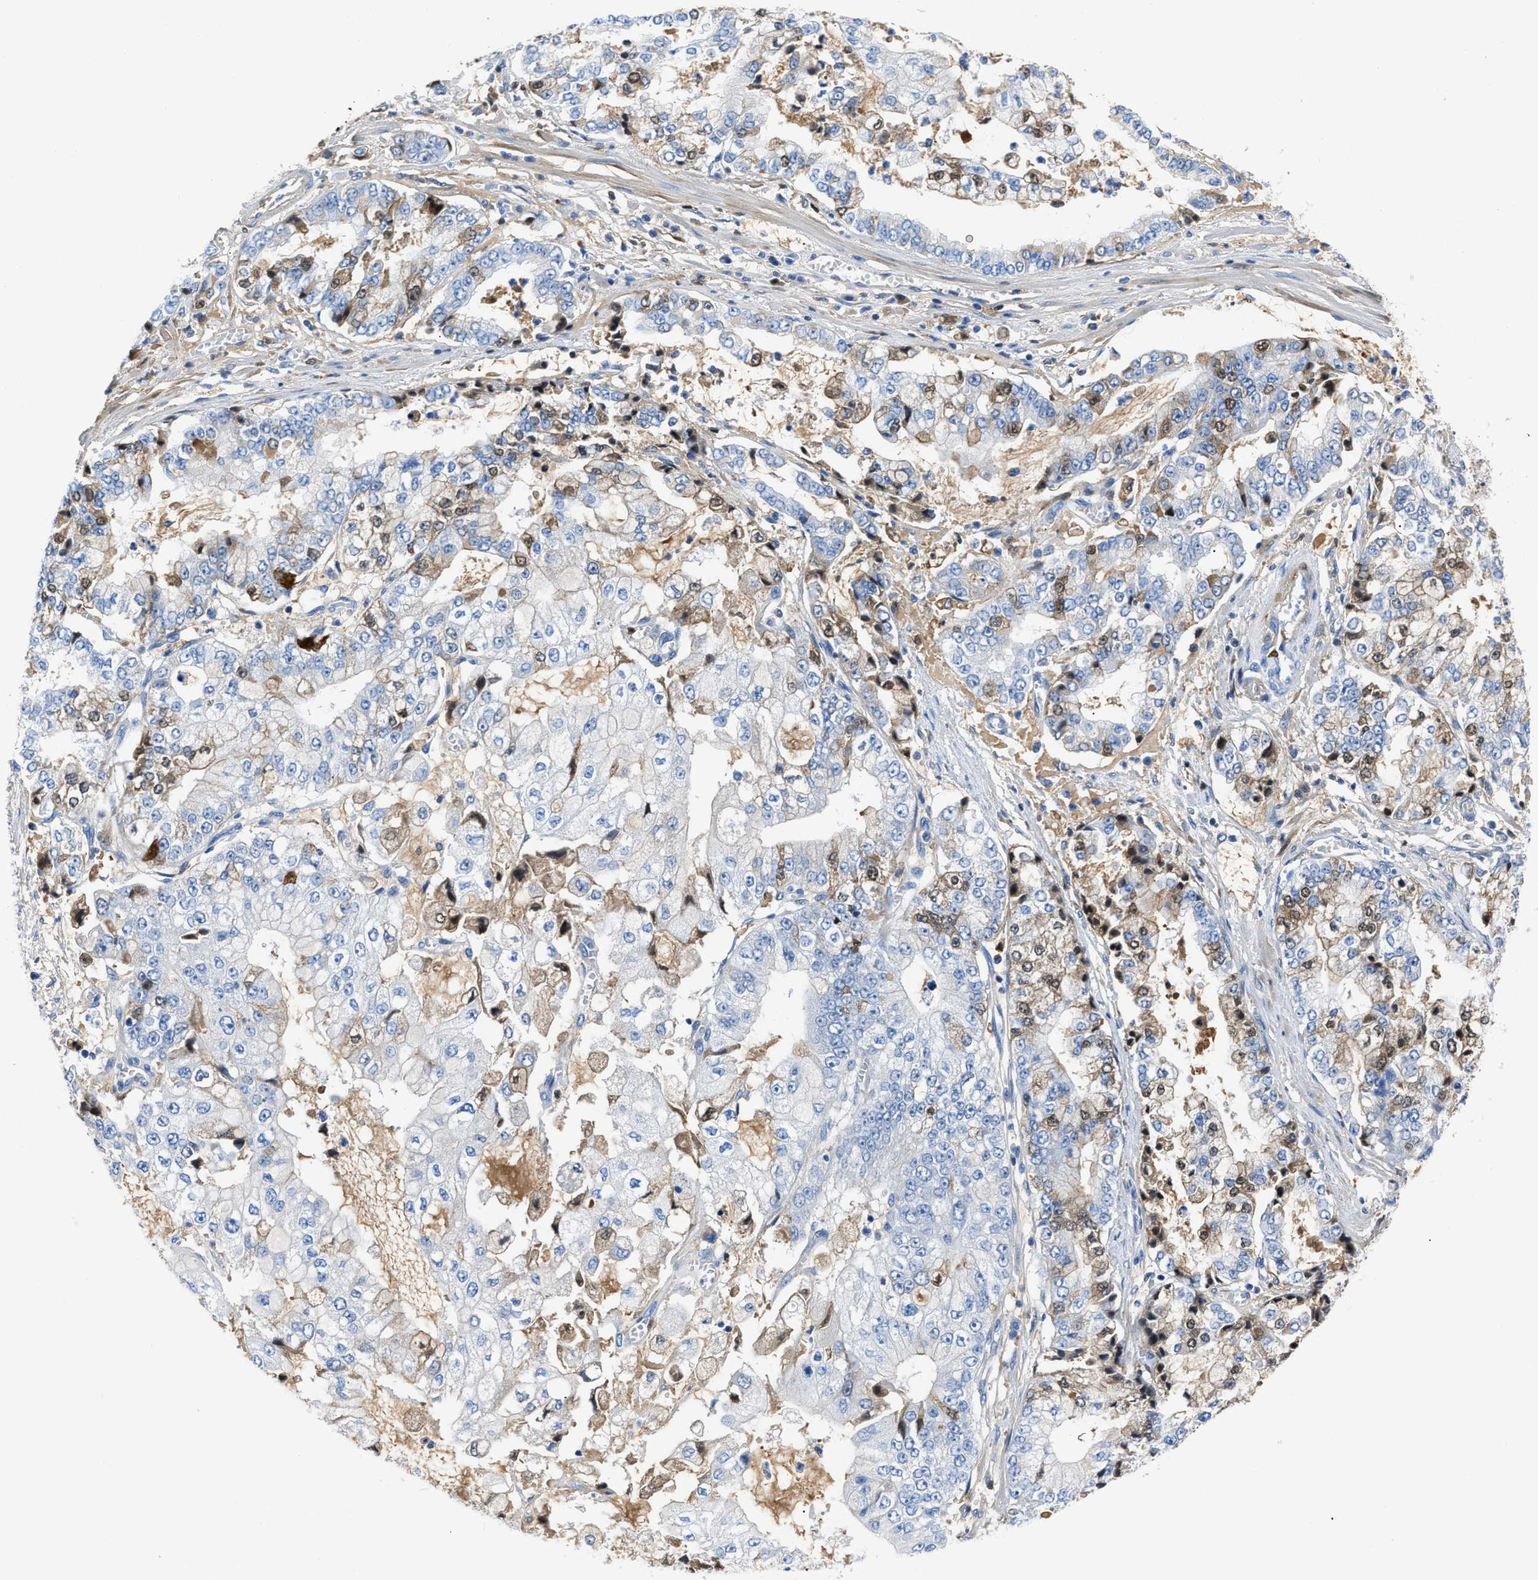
{"staining": {"intensity": "moderate", "quantity": "25%-75%", "location": "cytoplasmic/membranous,nuclear"}, "tissue": "stomach cancer", "cell_type": "Tumor cells", "image_type": "cancer", "snomed": [{"axis": "morphology", "description": "Adenocarcinoma, NOS"}, {"axis": "topography", "description": "Stomach"}], "caption": "A photomicrograph showing moderate cytoplasmic/membranous and nuclear expression in about 25%-75% of tumor cells in stomach cancer, as visualized by brown immunohistochemical staining.", "gene": "GC", "patient": {"sex": "male", "age": 76}}